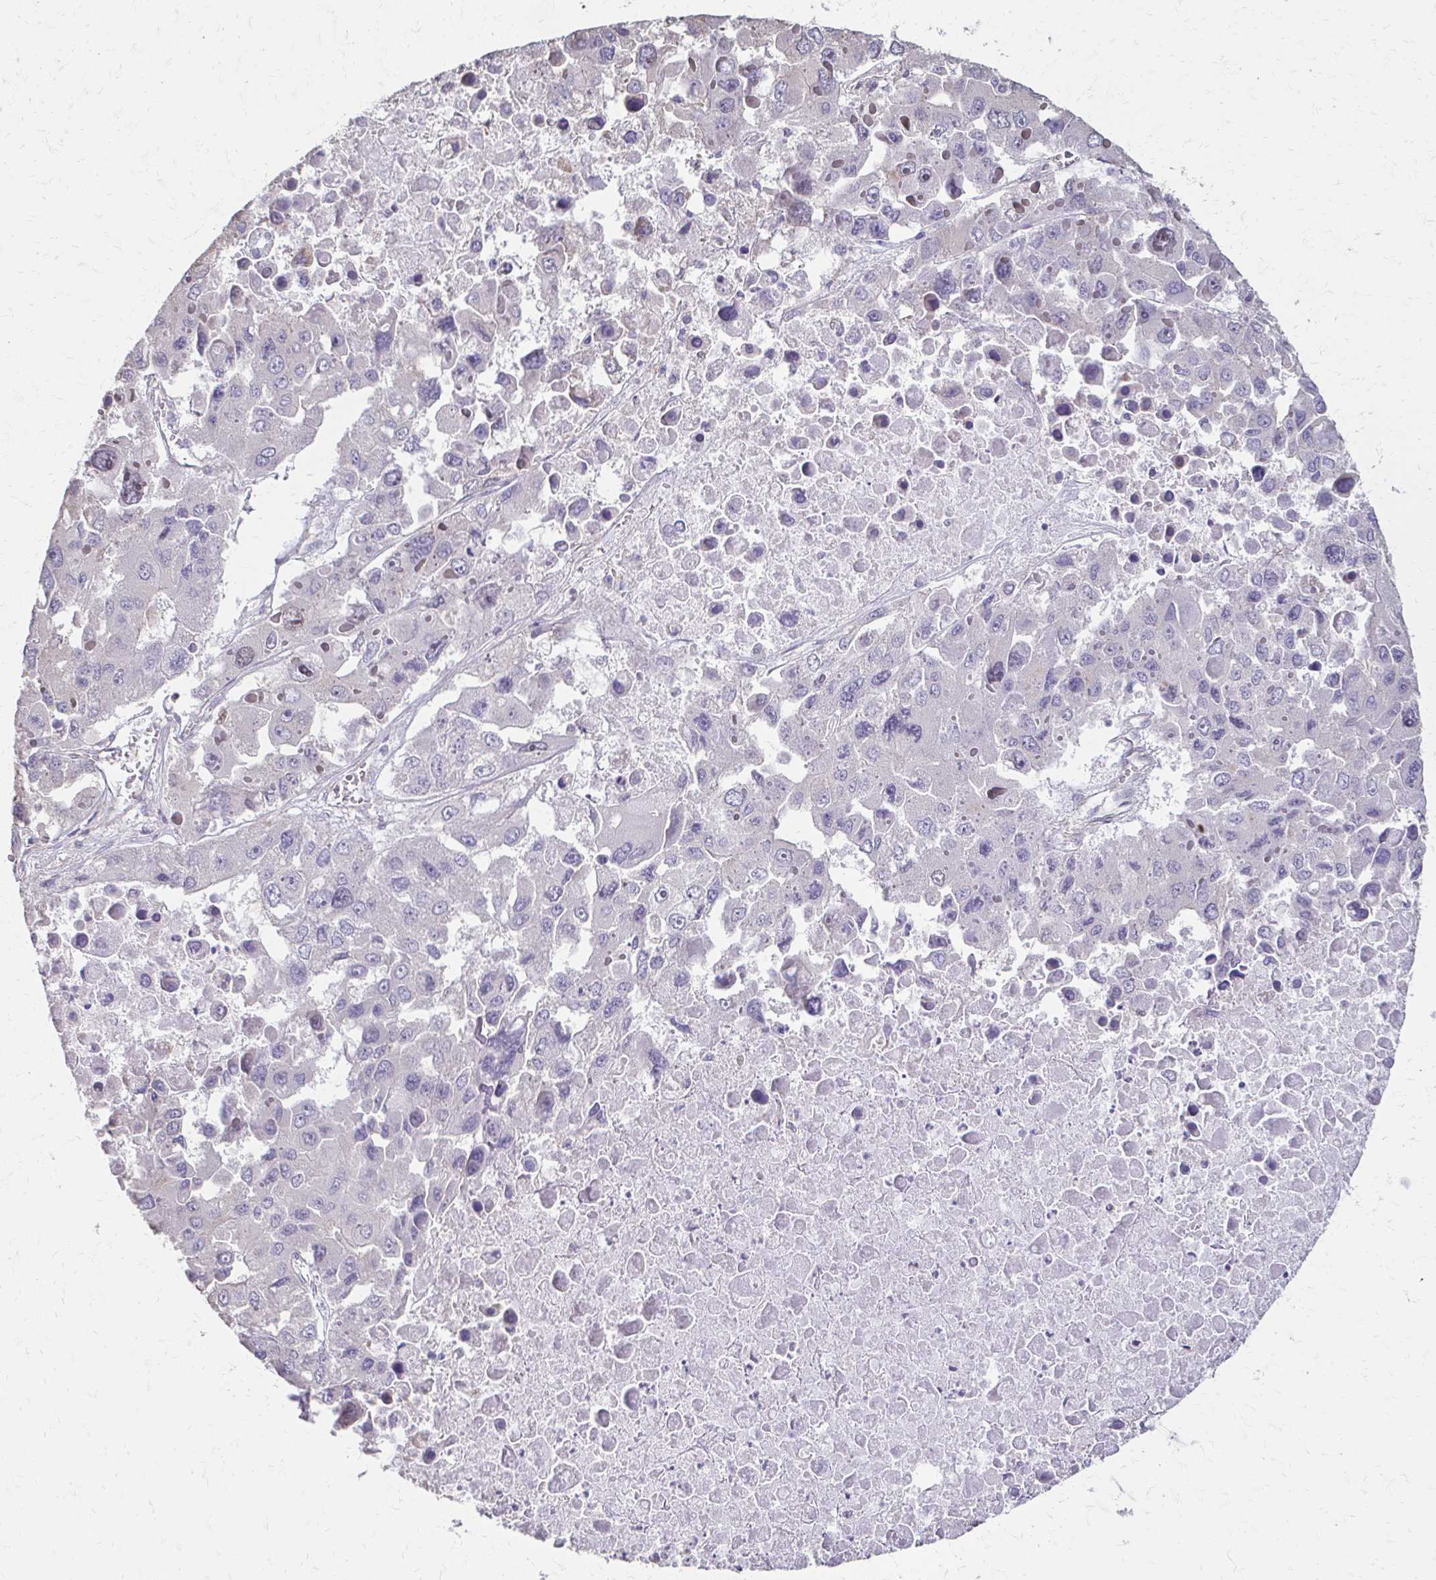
{"staining": {"intensity": "negative", "quantity": "none", "location": "none"}, "tissue": "liver cancer", "cell_type": "Tumor cells", "image_type": "cancer", "snomed": [{"axis": "morphology", "description": "Carcinoma, Hepatocellular, NOS"}, {"axis": "topography", "description": "Liver"}], "caption": "IHC histopathology image of human liver hepatocellular carcinoma stained for a protein (brown), which shows no staining in tumor cells.", "gene": "IL18BP", "patient": {"sex": "female", "age": 41}}